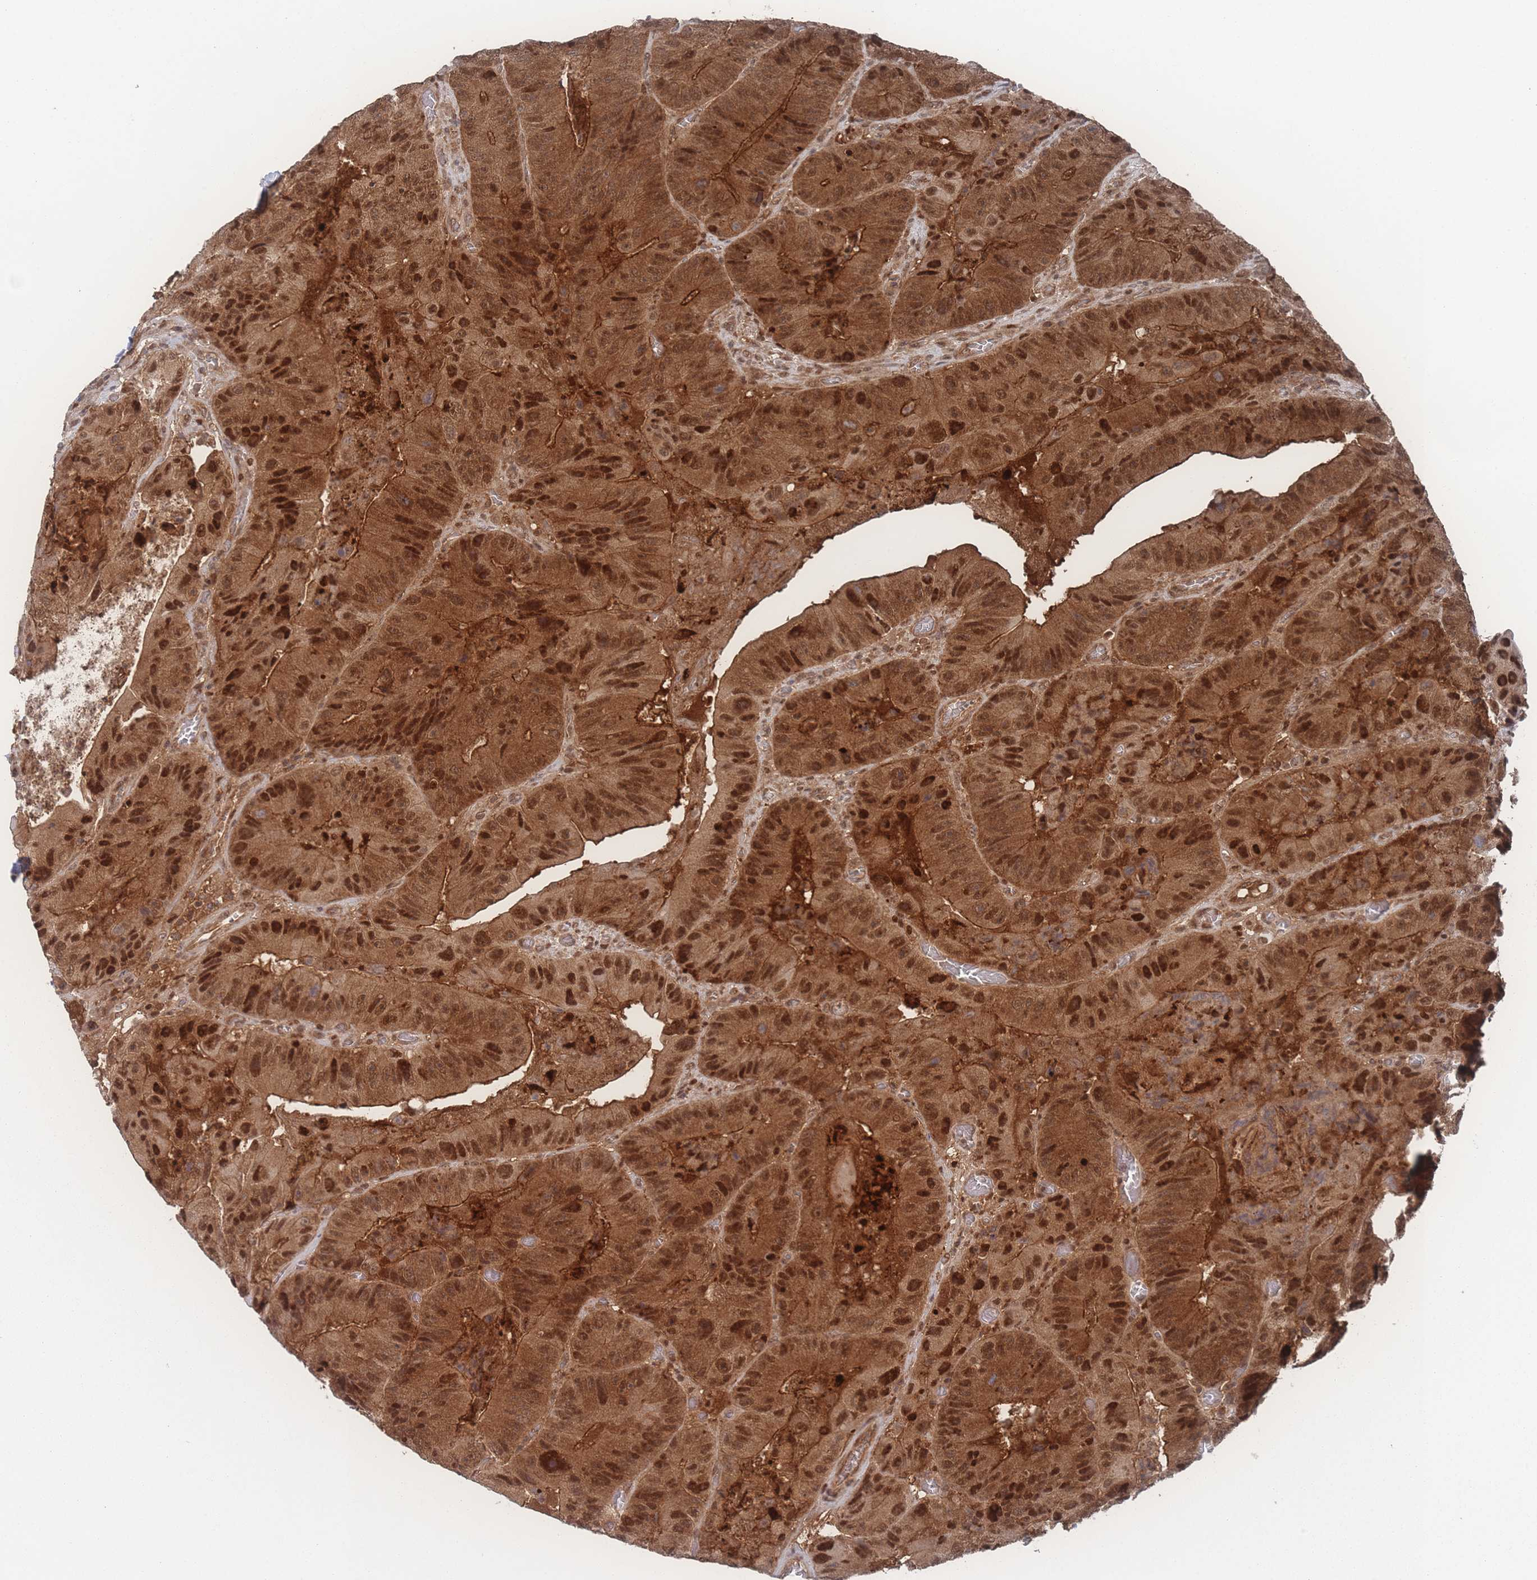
{"staining": {"intensity": "strong", "quantity": ">75%", "location": "cytoplasmic/membranous,nuclear"}, "tissue": "colorectal cancer", "cell_type": "Tumor cells", "image_type": "cancer", "snomed": [{"axis": "morphology", "description": "Adenocarcinoma, NOS"}, {"axis": "topography", "description": "Colon"}], "caption": "A high-resolution photomicrograph shows immunohistochemistry staining of colorectal adenocarcinoma, which demonstrates strong cytoplasmic/membranous and nuclear positivity in approximately >75% of tumor cells. The staining was performed using DAB to visualize the protein expression in brown, while the nuclei were stained in blue with hematoxylin (Magnification: 20x).", "gene": "PSMA1", "patient": {"sex": "female", "age": 86}}